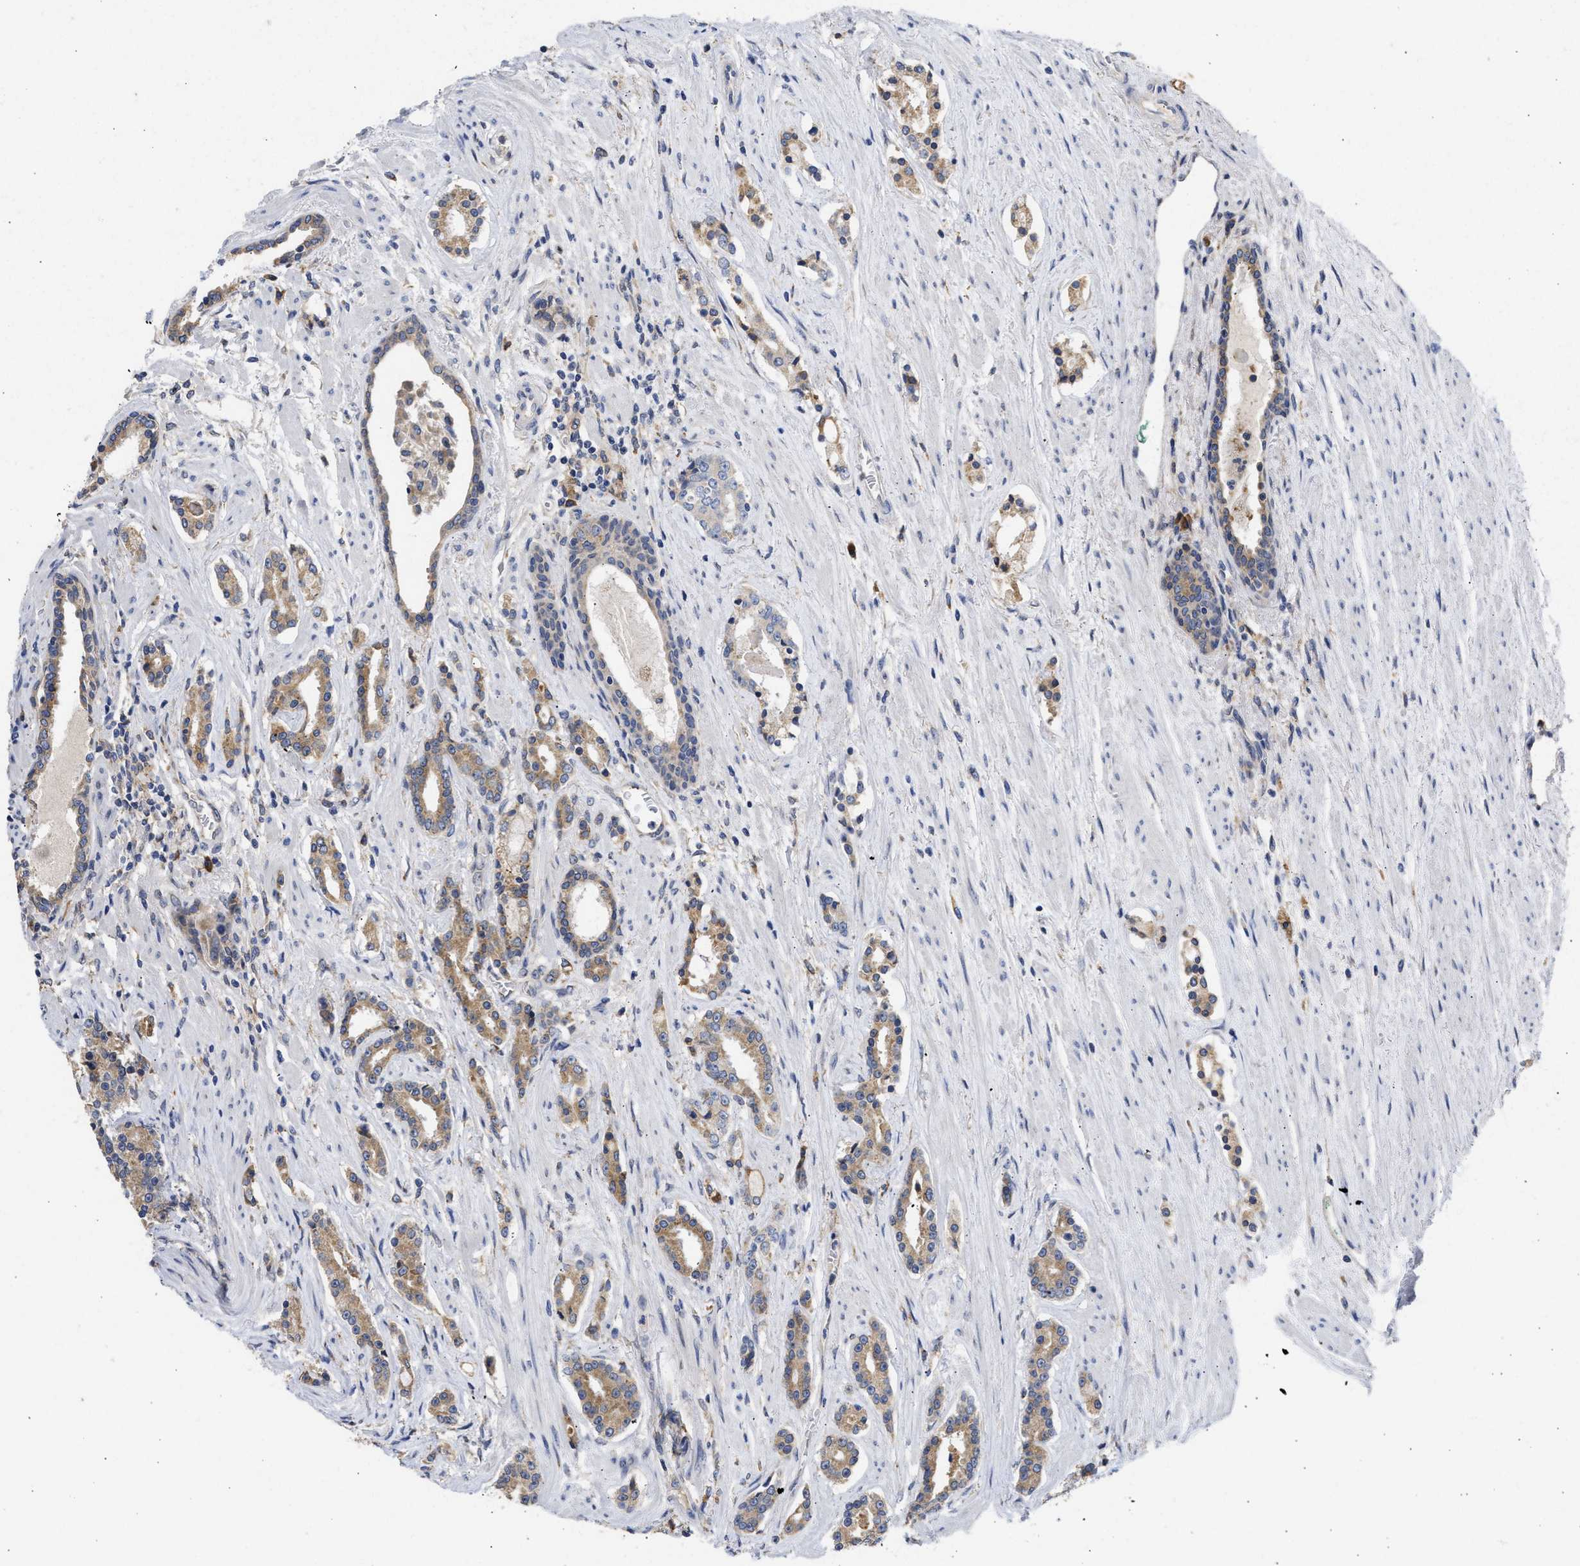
{"staining": {"intensity": "moderate", "quantity": ">75%", "location": "cytoplasmic/membranous"}, "tissue": "prostate cancer", "cell_type": "Tumor cells", "image_type": "cancer", "snomed": [{"axis": "morphology", "description": "Adenocarcinoma, High grade"}, {"axis": "topography", "description": "Prostate"}], "caption": "Immunohistochemistry of prostate adenocarcinoma (high-grade) shows medium levels of moderate cytoplasmic/membranous staining in about >75% of tumor cells.", "gene": "TMED1", "patient": {"sex": "male", "age": 71}}